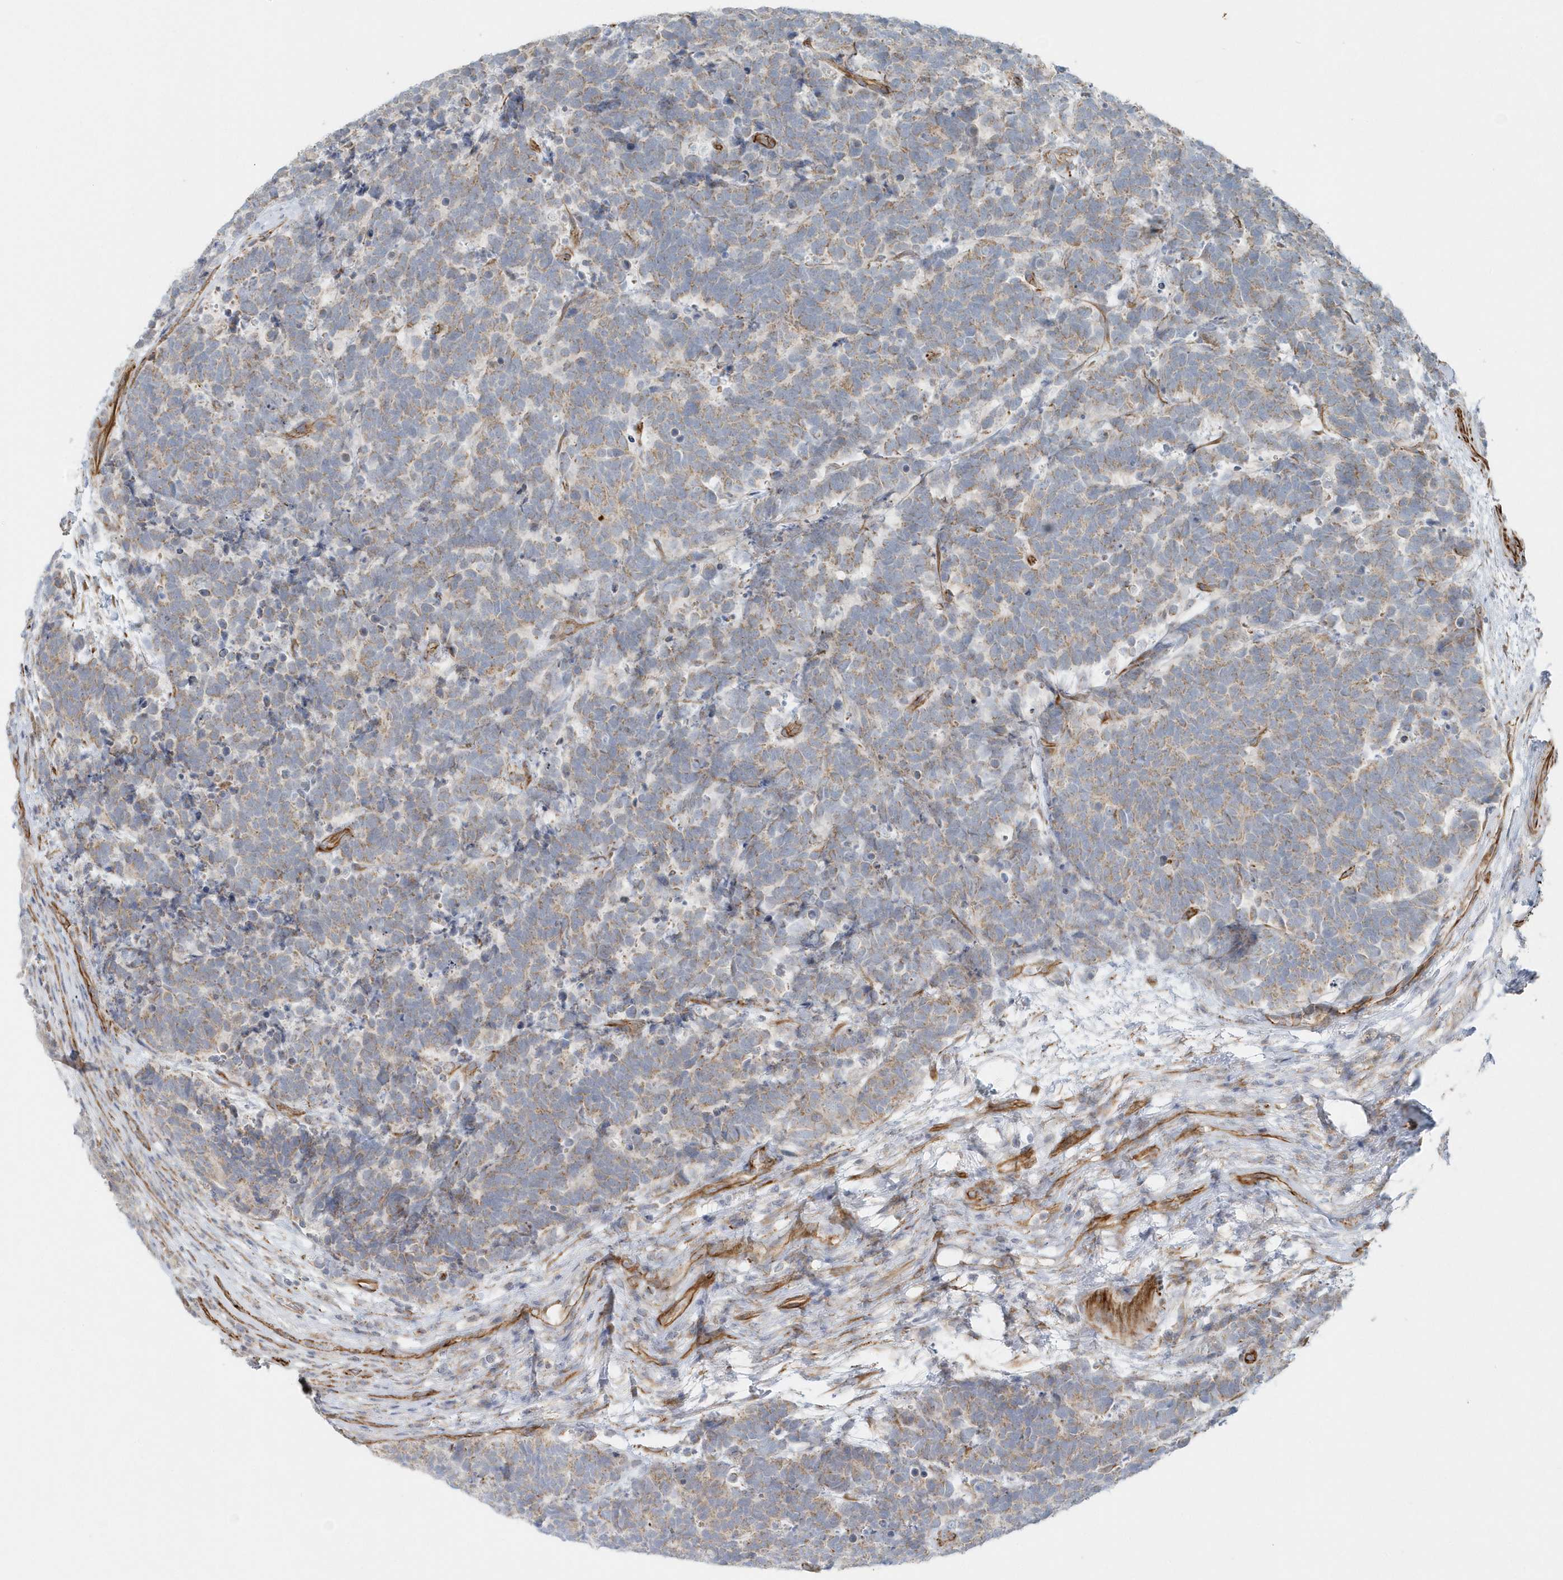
{"staining": {"intensity": "weak", "quantity": "25%-75%", "location": "cytoplasmic/membranous"}, "tissue": "carcinoid", "cell_type": "Tumor cells", "image_type": "cancer", "snomed": [{"axis": "morphology", "description": "Carcinoma, NOS"}, {"axis": "morphology", "description": "Carcinoid, malignant, NOS"}, {"axis": "topography", "description": "Urinary bladder"}], "caption": "Malignant carcinoid tissue displays weak cytoplasmic/membranous staining in approximately 25%-75% of tumor cells, visualized by immunohistochemistry.", "gene": "GPR152", "patient": {"sex": "male", "age": 57}}